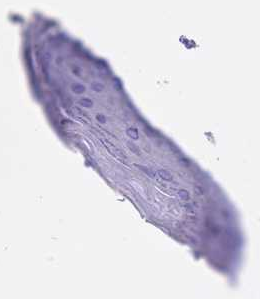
{"staining": {"intensity": "moderate", "quantity": "25%-75%", "location": "cytoplasmic/membranous"}, "tissue": "skin", "cell_type": "Epidermal cells", "image_type": "normal", "snomed": [{"axis": "morphology", "description": "Normal tissue, NOS"}, {"axis": "topography", "description": "Anal"}], "caption": "A high-resolution photomicrograph shows immunohistochemistry (IHC) staining of normal skin, which shows moderate cytoplasmic/membranous expression in approximately 25%-75% of epidermal cells. (DAB (3,3'-diaminobenzidine) IHC with brightfield microscopy, high magnification).", "gene": "CAVIN1", "patient": {"sex": "female", "age": 40}}